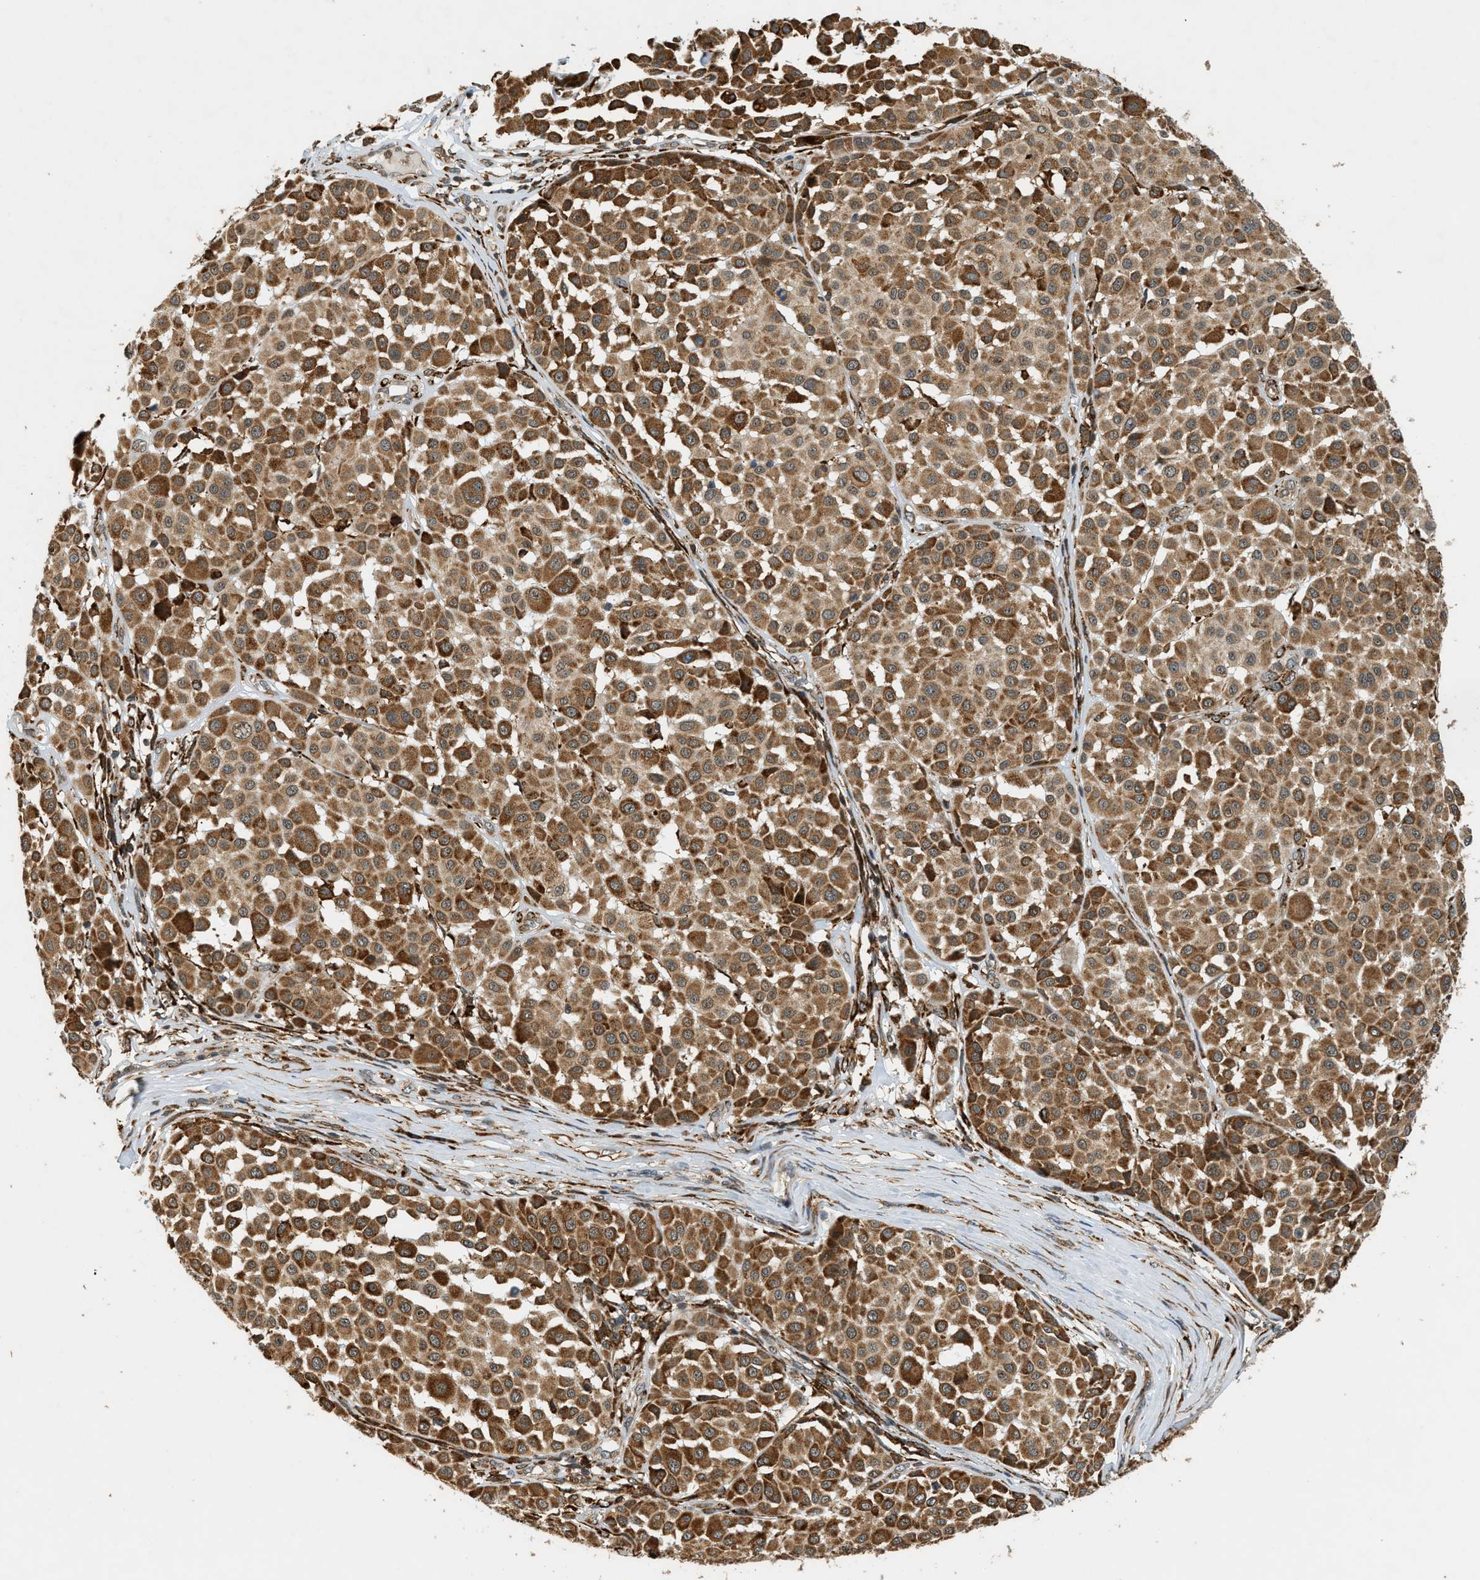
{"staining": {"intensity": "moderate", "quantity": ">75%", "location": "cytoplasmic/membranous"}, "tissue": "melanoma", "cell_type": "Tumor cells", "image_type": "cancer", "snomed": [{"axis": "morphology", "description": "Malignant melanoma, Metastatic site"}, {"axis": "topography", "description": "Soft tissue"}], "caption": "Malignant melanoma (metastatic site) was stained to show a protein in brown. There is medium levels of moderate cytoplasmic/membranous positivity in approximately >75% of tumor cells.", "gene": "SEMA4D", "patient": {"sex": "male", "age": 41}}